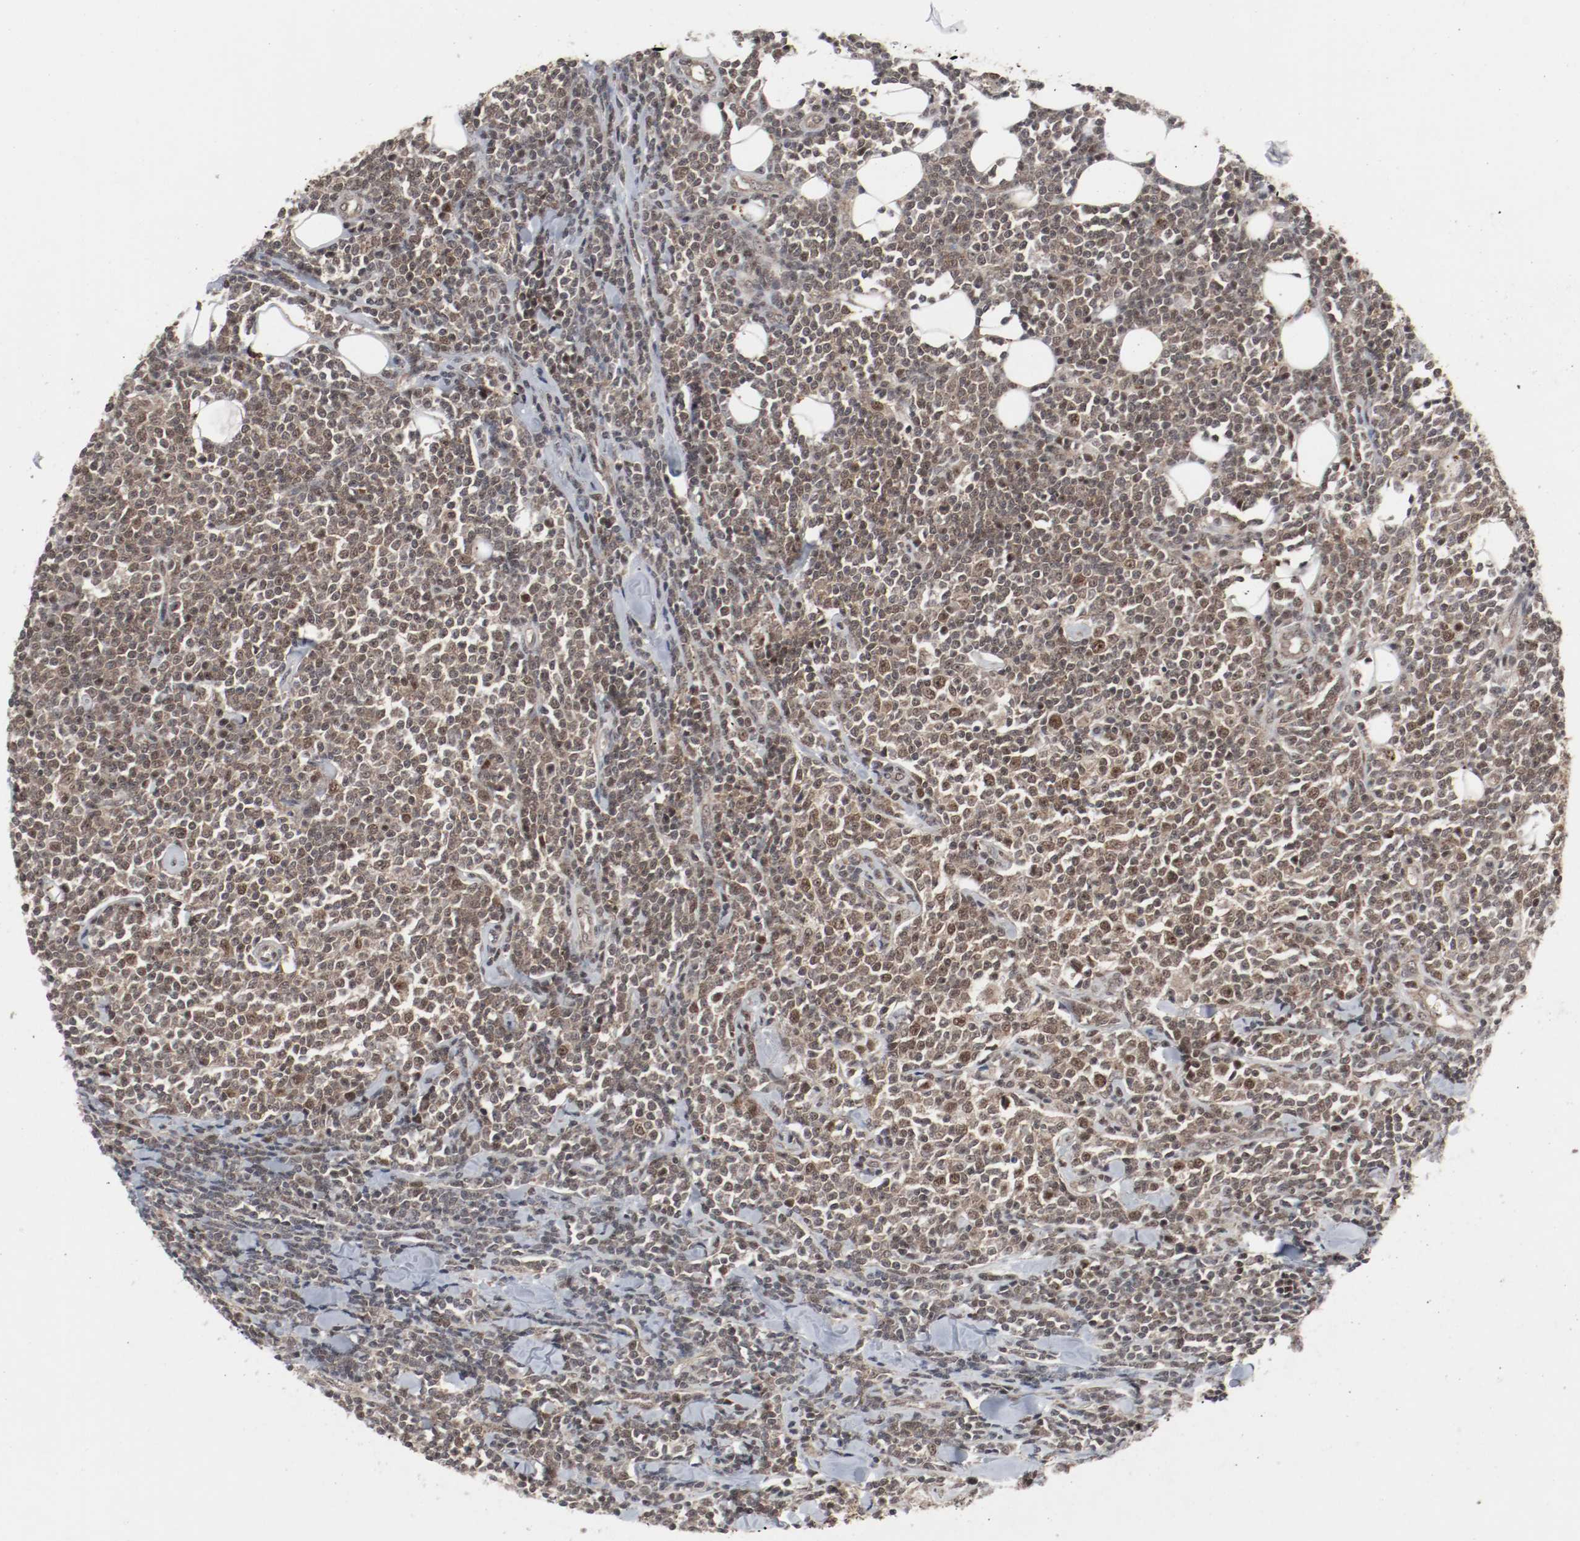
{"staining": {"intensity": "moderate", "quantity": ">75%", "location": "cytoplasmic/membranous,nuclear"}, "tissue": "lymphoma", "cell_type": "Tumor cells", "image_type": "cancer", "snomed": [{"axis": "morphology", "description": "Malignant lymphoma, non-Hodgkin's type, Low grade"}, {"axis": "topography", "description": "Soft tissue"}], "caption": "DAB (3,3'-diaminobenzidine) immunohistochemical staining of human lymphoma shows moderate cytoplasmic/membranous and nuclear protein positivity in about >75% of tumor cells. The protein is shown in brown color, while the nuclei are stained blue.", "gene": "CSNK2B", "patient": {"sex": "male", "age": 92}}